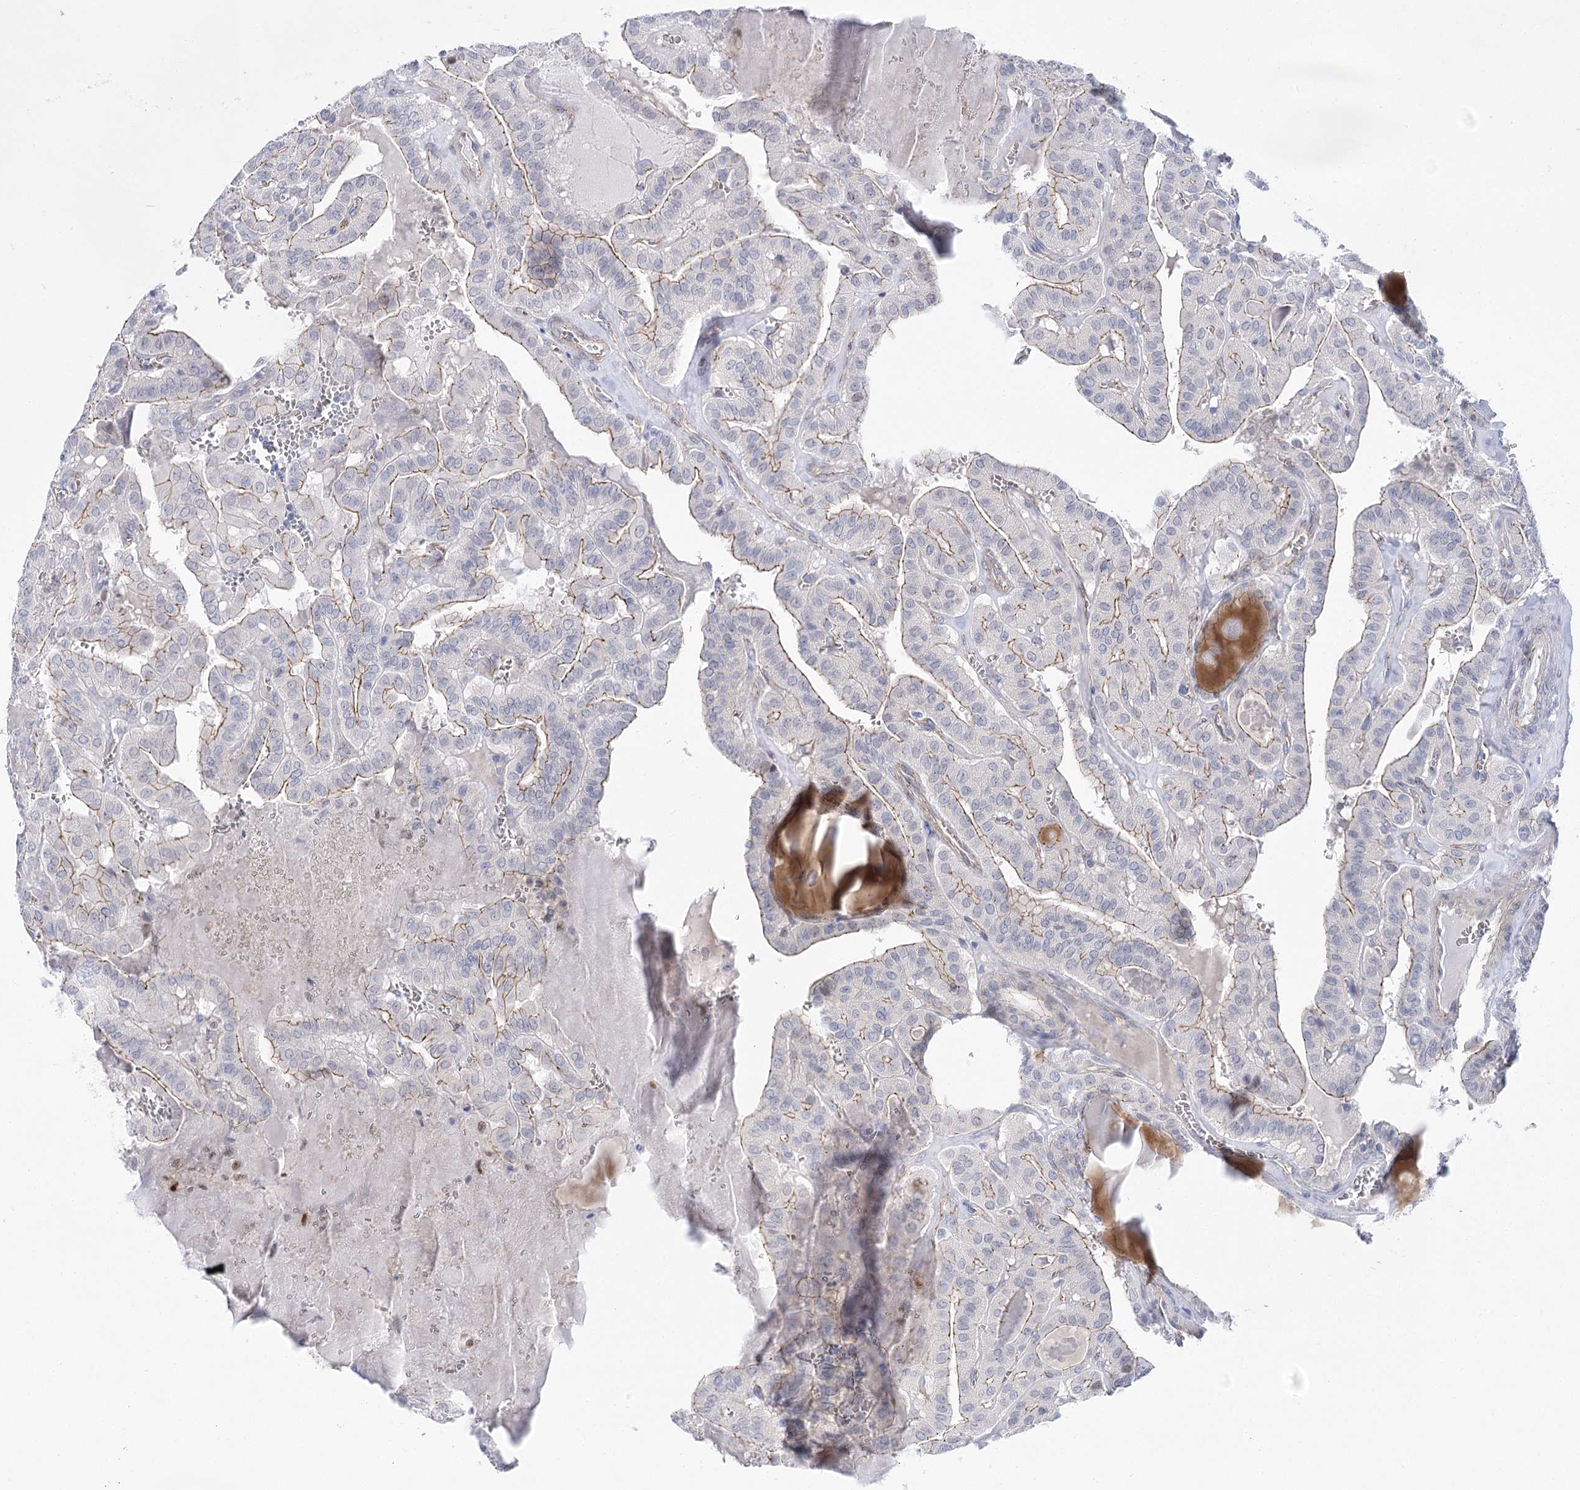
{"staining": {"intensity": "weak", "quantity": "25%-75%", "location": "cytoplasmic/membranous"}, "tissue": "thyroid cancer", "cell_type": "Tumor cells", "image_type": "cancer", "snomed": [{"axis": "morphology", "description": "Papillary adenocarcinoma, NOS"}, {"axis": "topography", "description": "Thyroid gland"}], "caption": "Human thyroid cancer stained with a protein marker reveals weak staining in tumor cells.", "gene": "NRAP", "patient": {"sex": "male", "age": 52}}